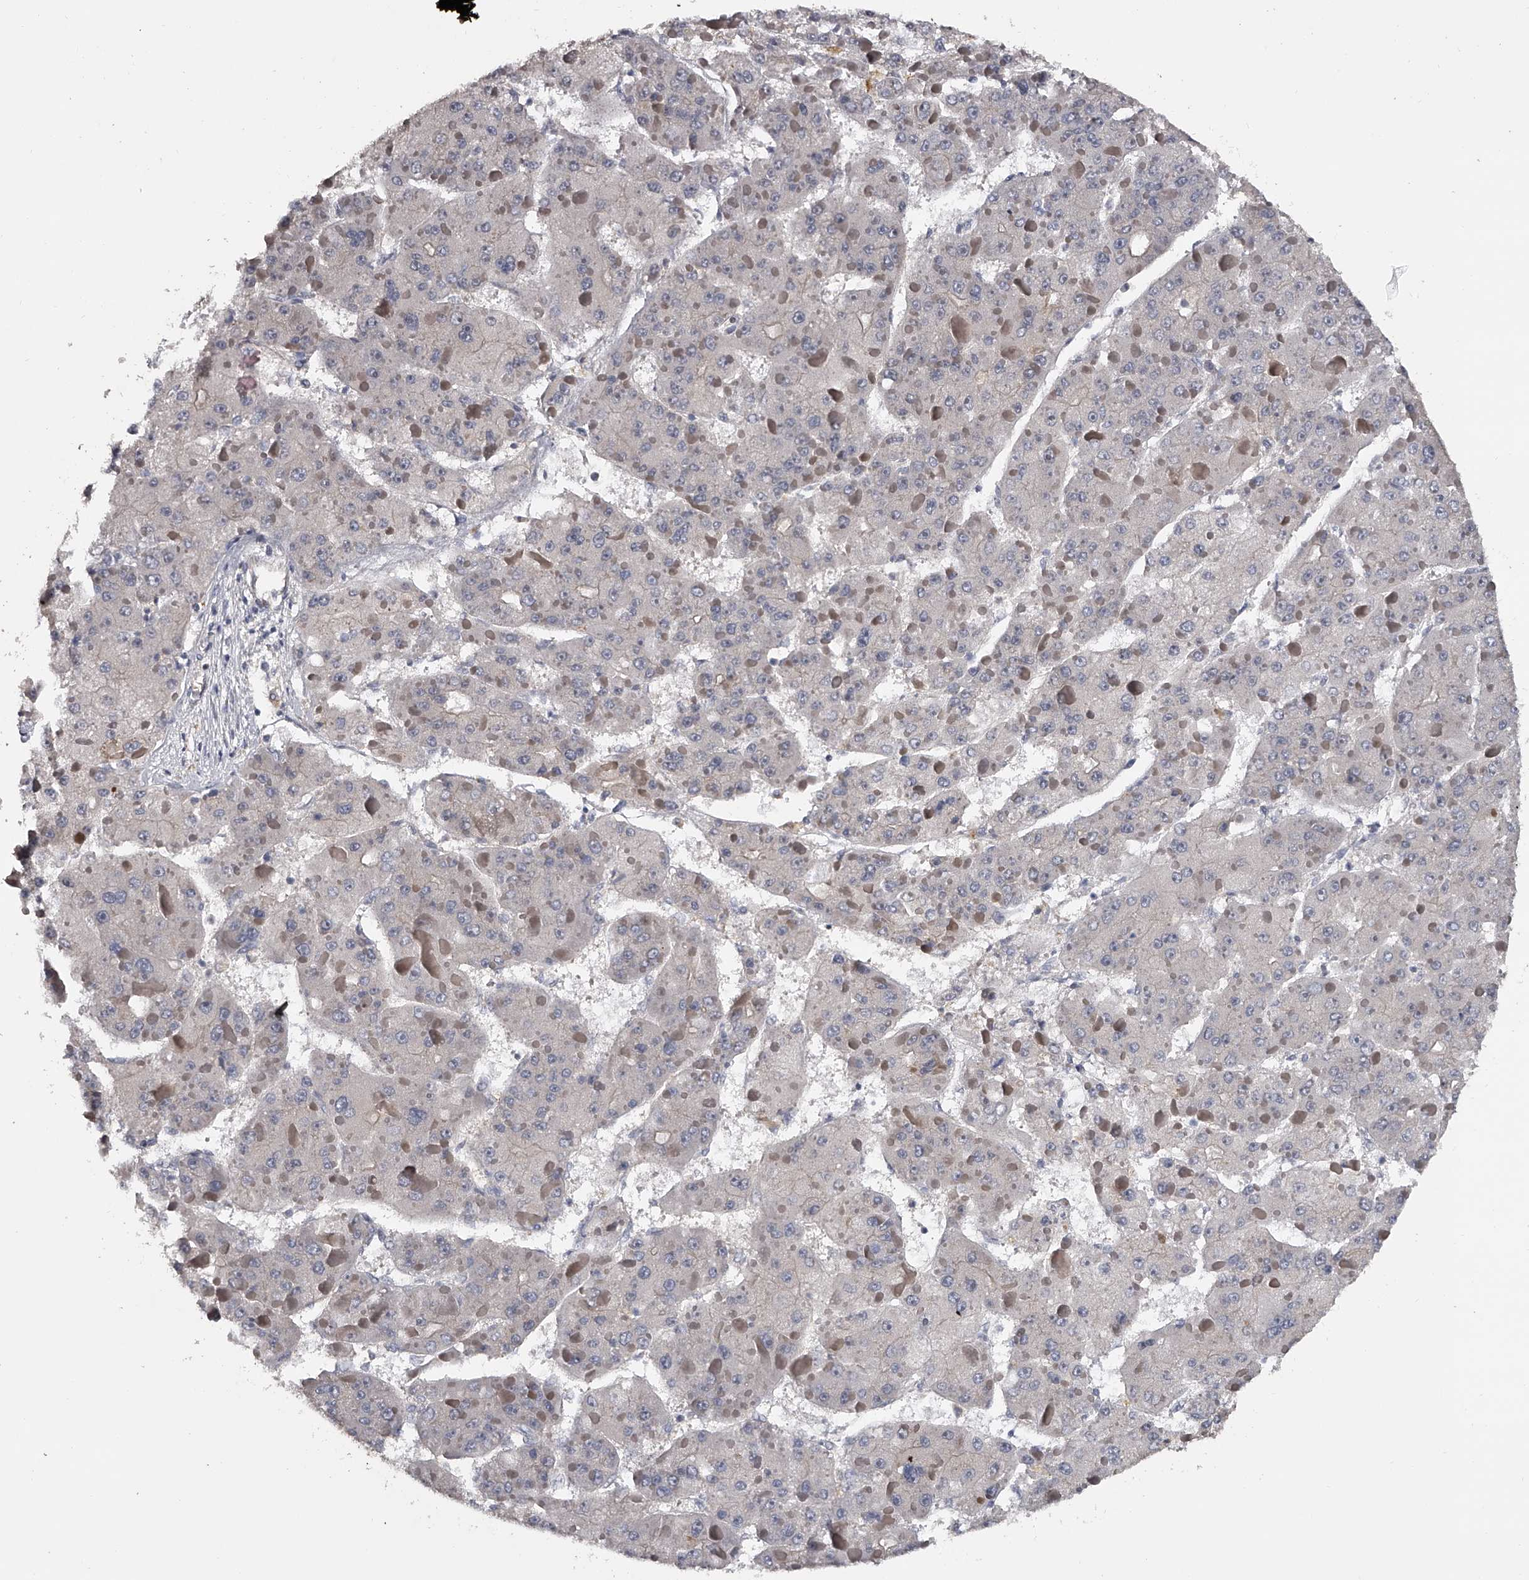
{"staining": {"intensity": "negative", "quantity": "none", "location": "none"}, "tissue": "liver cancer", "cell_type": "Tumor cells", "image_type": "cancer", "snomed": [{"axis": "morphology", "description": "Carcinoma, Hepatocellular, NOS"}, {"axis": "topography", "description": "Liver"}], "caption": "IHC image of neoplastic tissue: human liver cancer (hepatocellular carcinoma) stained with DAB displays no significant protein expression in tumor cells.", "gene": "MDN1", "patient": {"sex": "female", "age": 73}}